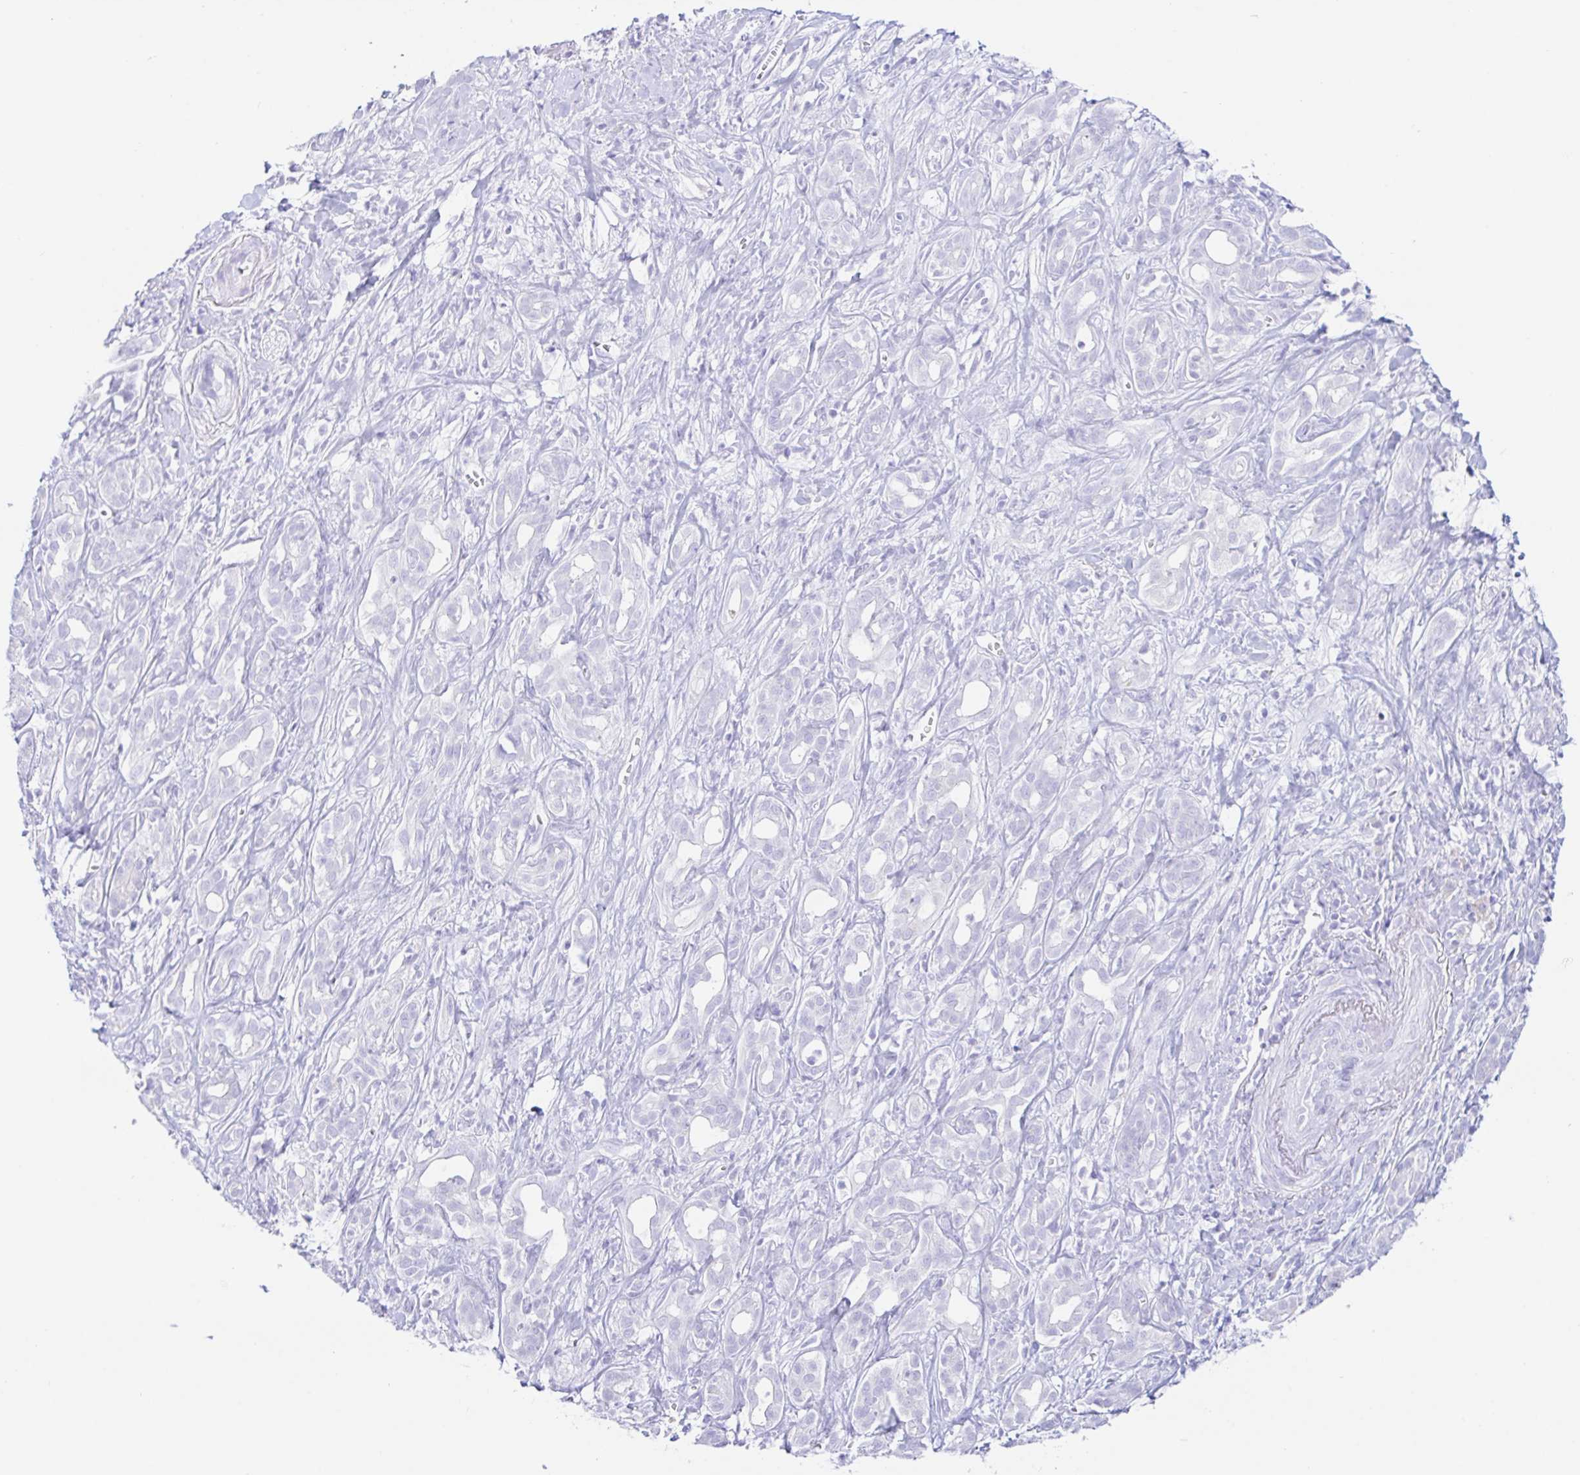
{"staining": {"intensity": "negative", "quantity": "none", "location": "none"}, "tissue": "pancreatic cancer", "cell_type": "Tumor cells", "image_type": "cancer", "snomed": [{"axis": "morphology", "description": "Adenocarcinoma, NOS"}, {"axis": "topography", "description": "Pancreas"}], "caption": "Pancreatic cancer (adenocarcinoma) was stained to show a protein in brown. There is no significant staining in tumor cells.", "gene": "PAX8", "patient": {"sex": "male", "age": 61}}